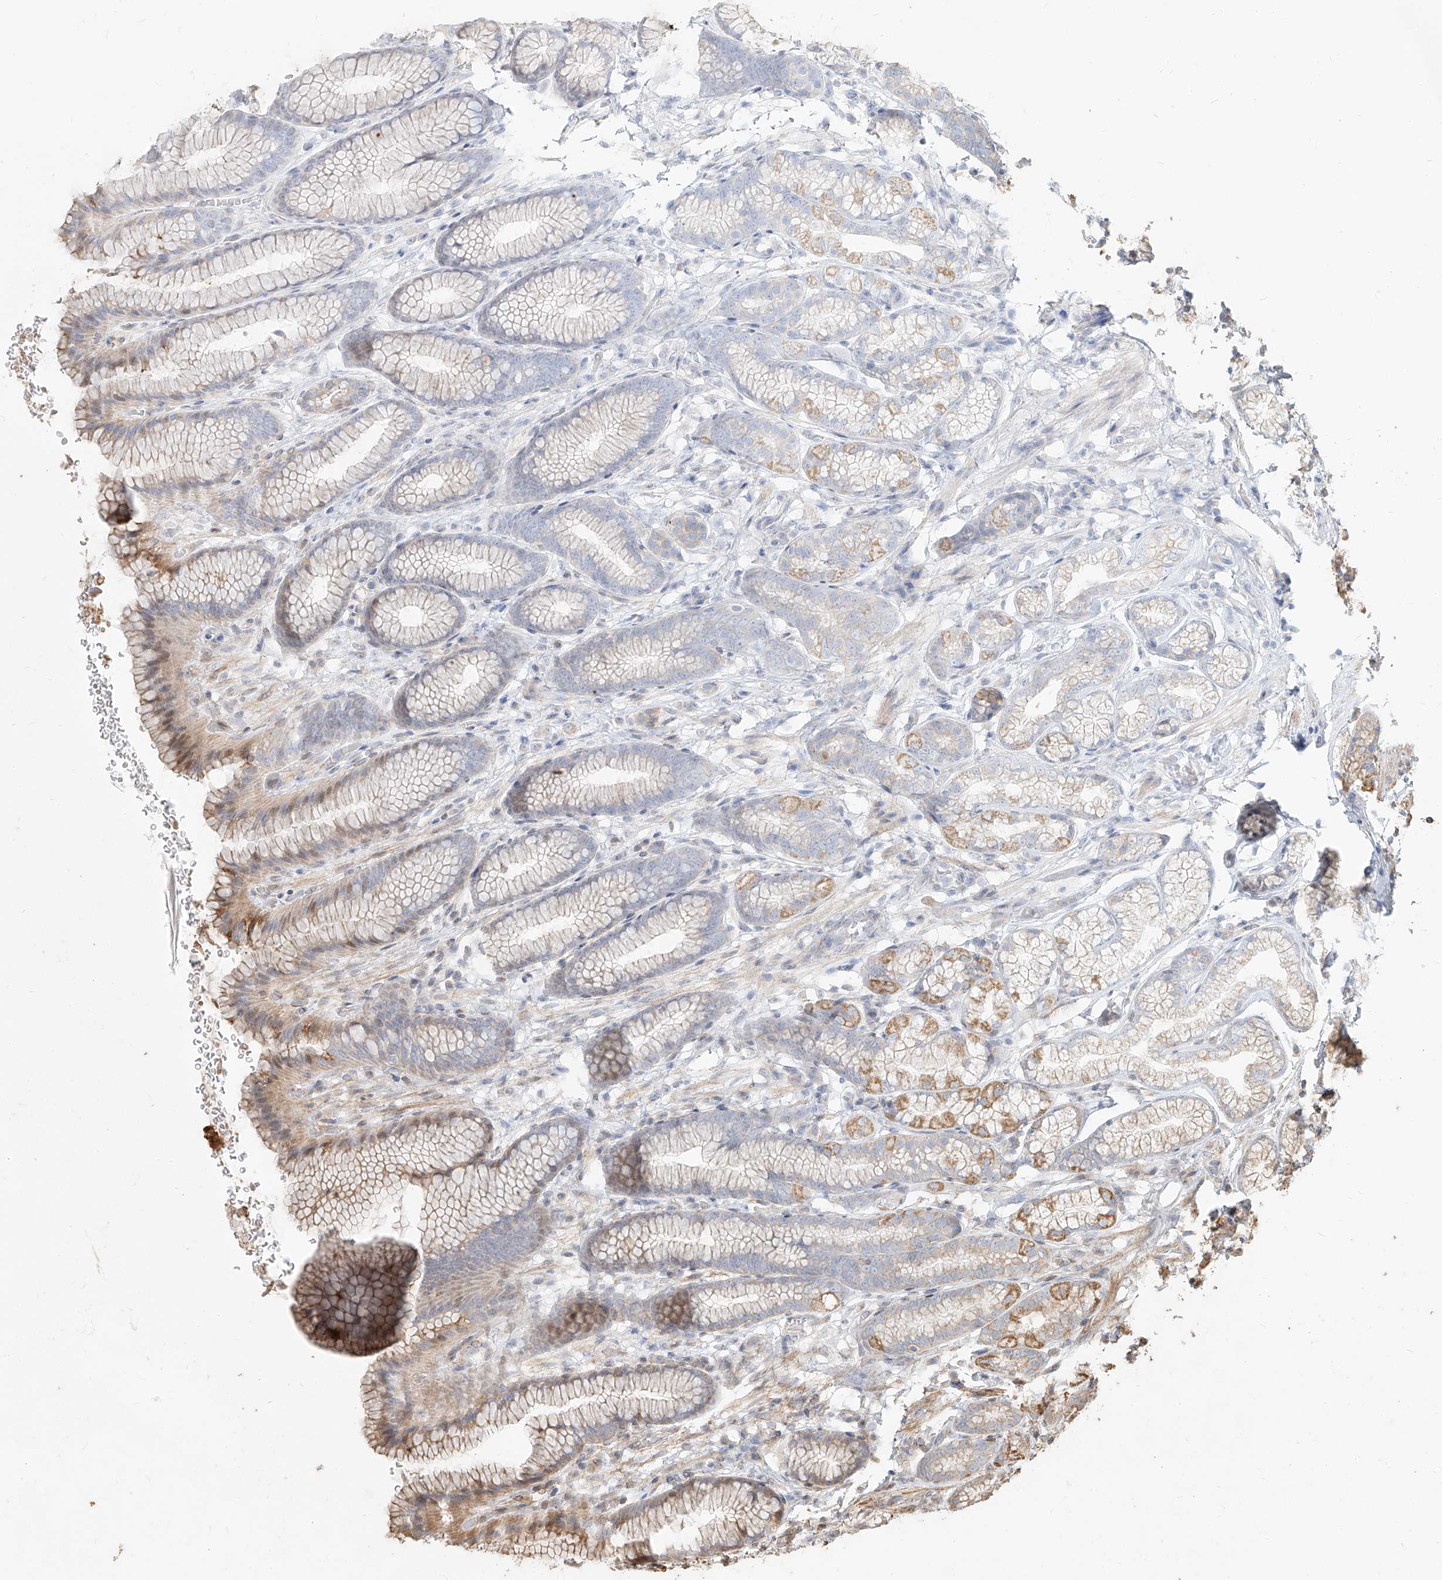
{"staining": {"intensity": "strong", "quantity": "25%-75%", "location": "cytoplasmic/membranous"}, "tissue": "stomach", "cell_type": "Glandular cells", "image_type": "normal", "snomed": [{"axis": "morphology", "description": "Normal tissue, NOS"}, {"axis": "topography", "description": "Stomach"}], "caption": "A brown stain highlights strong cytoplasmic/membranous expression of a protein in glandular cells of normal stomach. (Brightfield microscopy of DAB IHC at high magnification).", "gene": "MTX2", "patient": {"sex": "male", "age": 42}}